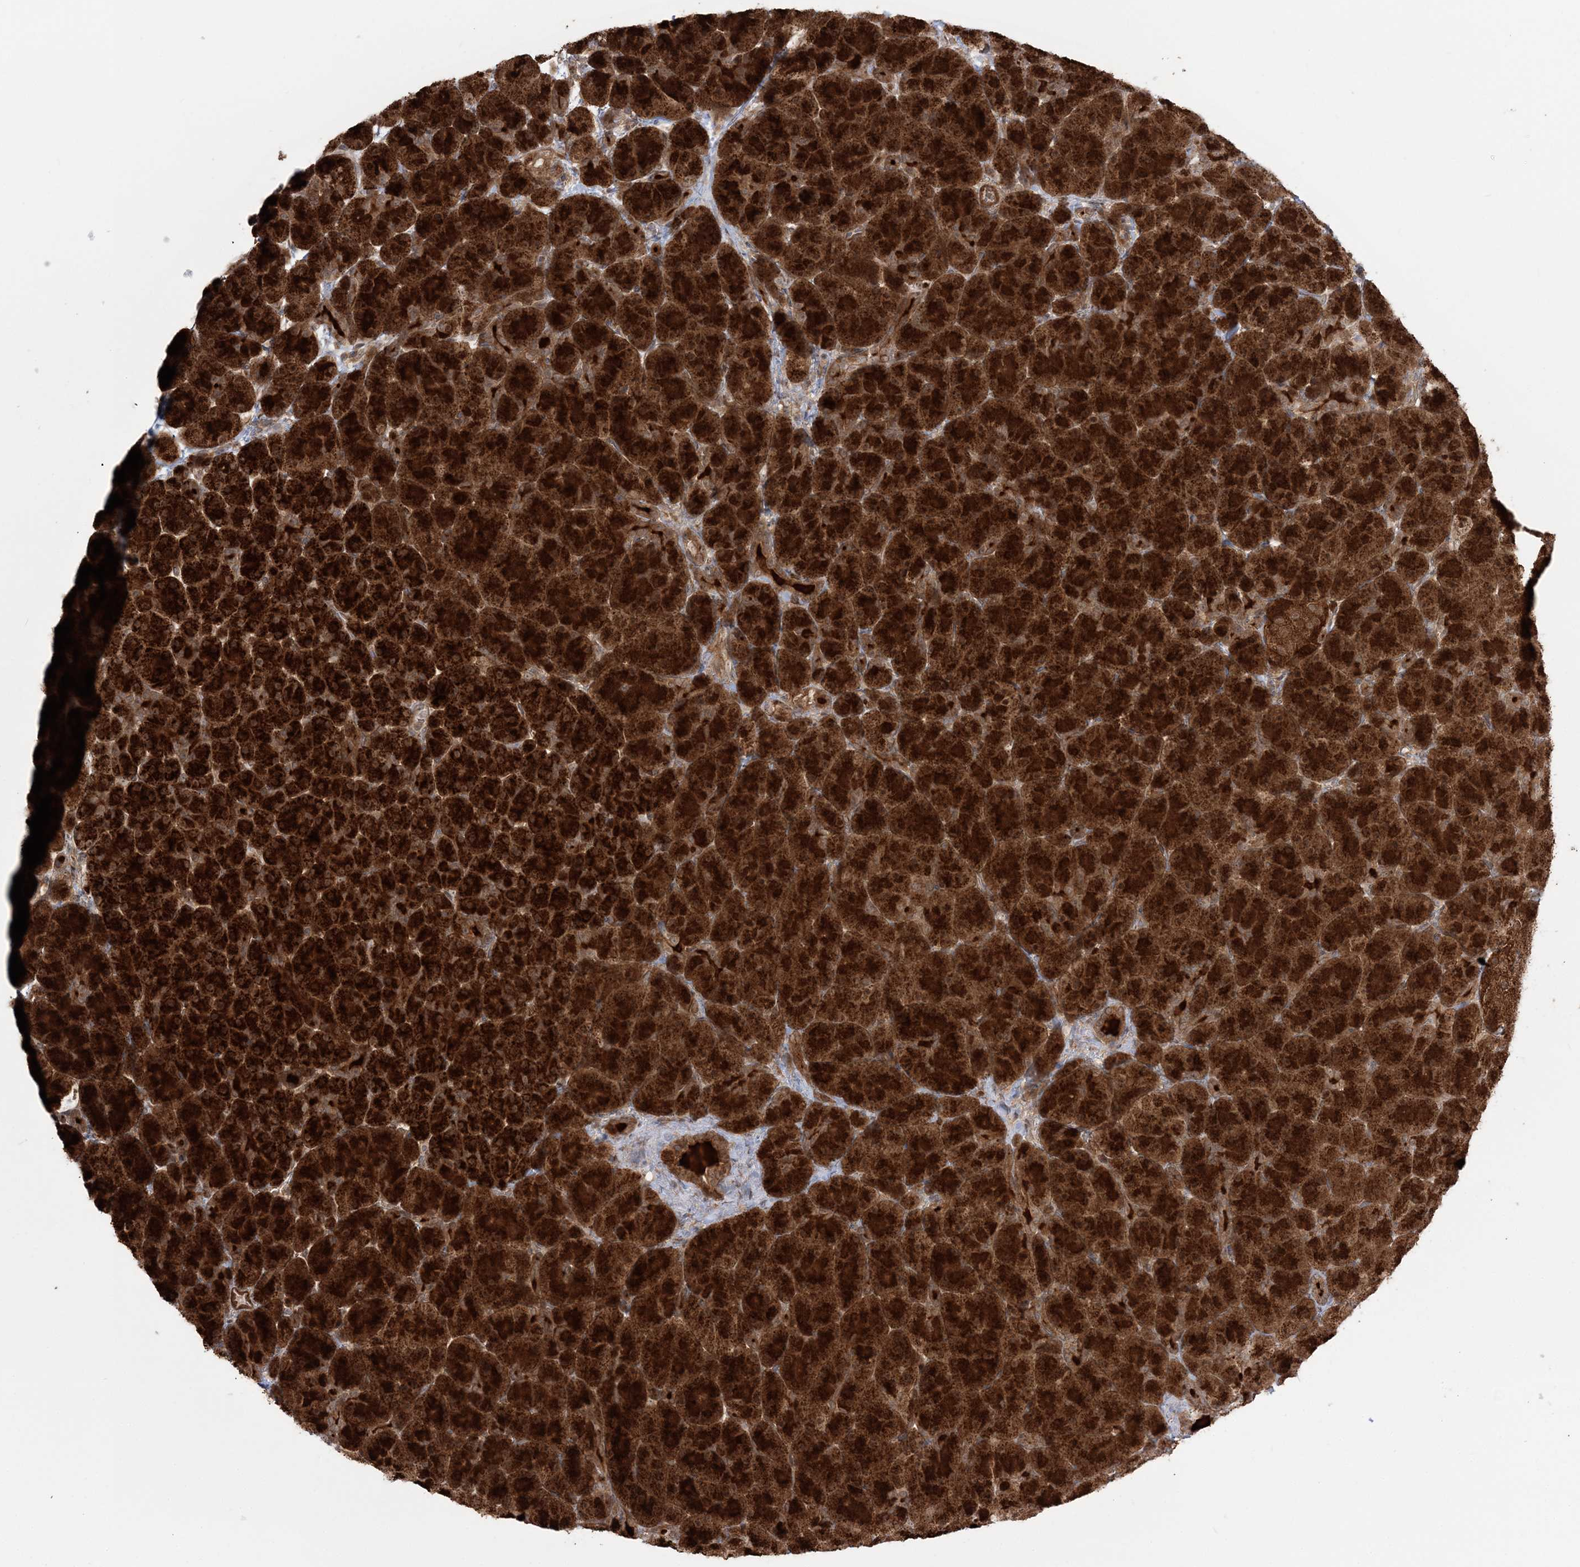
{"staining": {"intensity": "strong", "quantity": ">75%", "location": "cytoplasmic/membranous"}, "tissue": "pancreas", "cell_type": "Exocrine glandular cells", "image_type": "normal", "snomed": [{"axis": "morphology", "description": "Normal tissue, NOS"}, {"axis": "topography", "description": "Pancreas"}], "caption": "Immunohistochemistry (IHC) staining of normal pancreas, which displays high levels of strong cytoplasmic/membranous expression in approximately >75% of exocrine glandular cells indicating strong cytoplasmic/membranous protein positivity. The staining was performed using DAB (brown) for protein detection and nuclei were counterstained in hematoxylin (blue).", "gene": "MOCS2", "patient": {"sex": "male", "age": 66}}